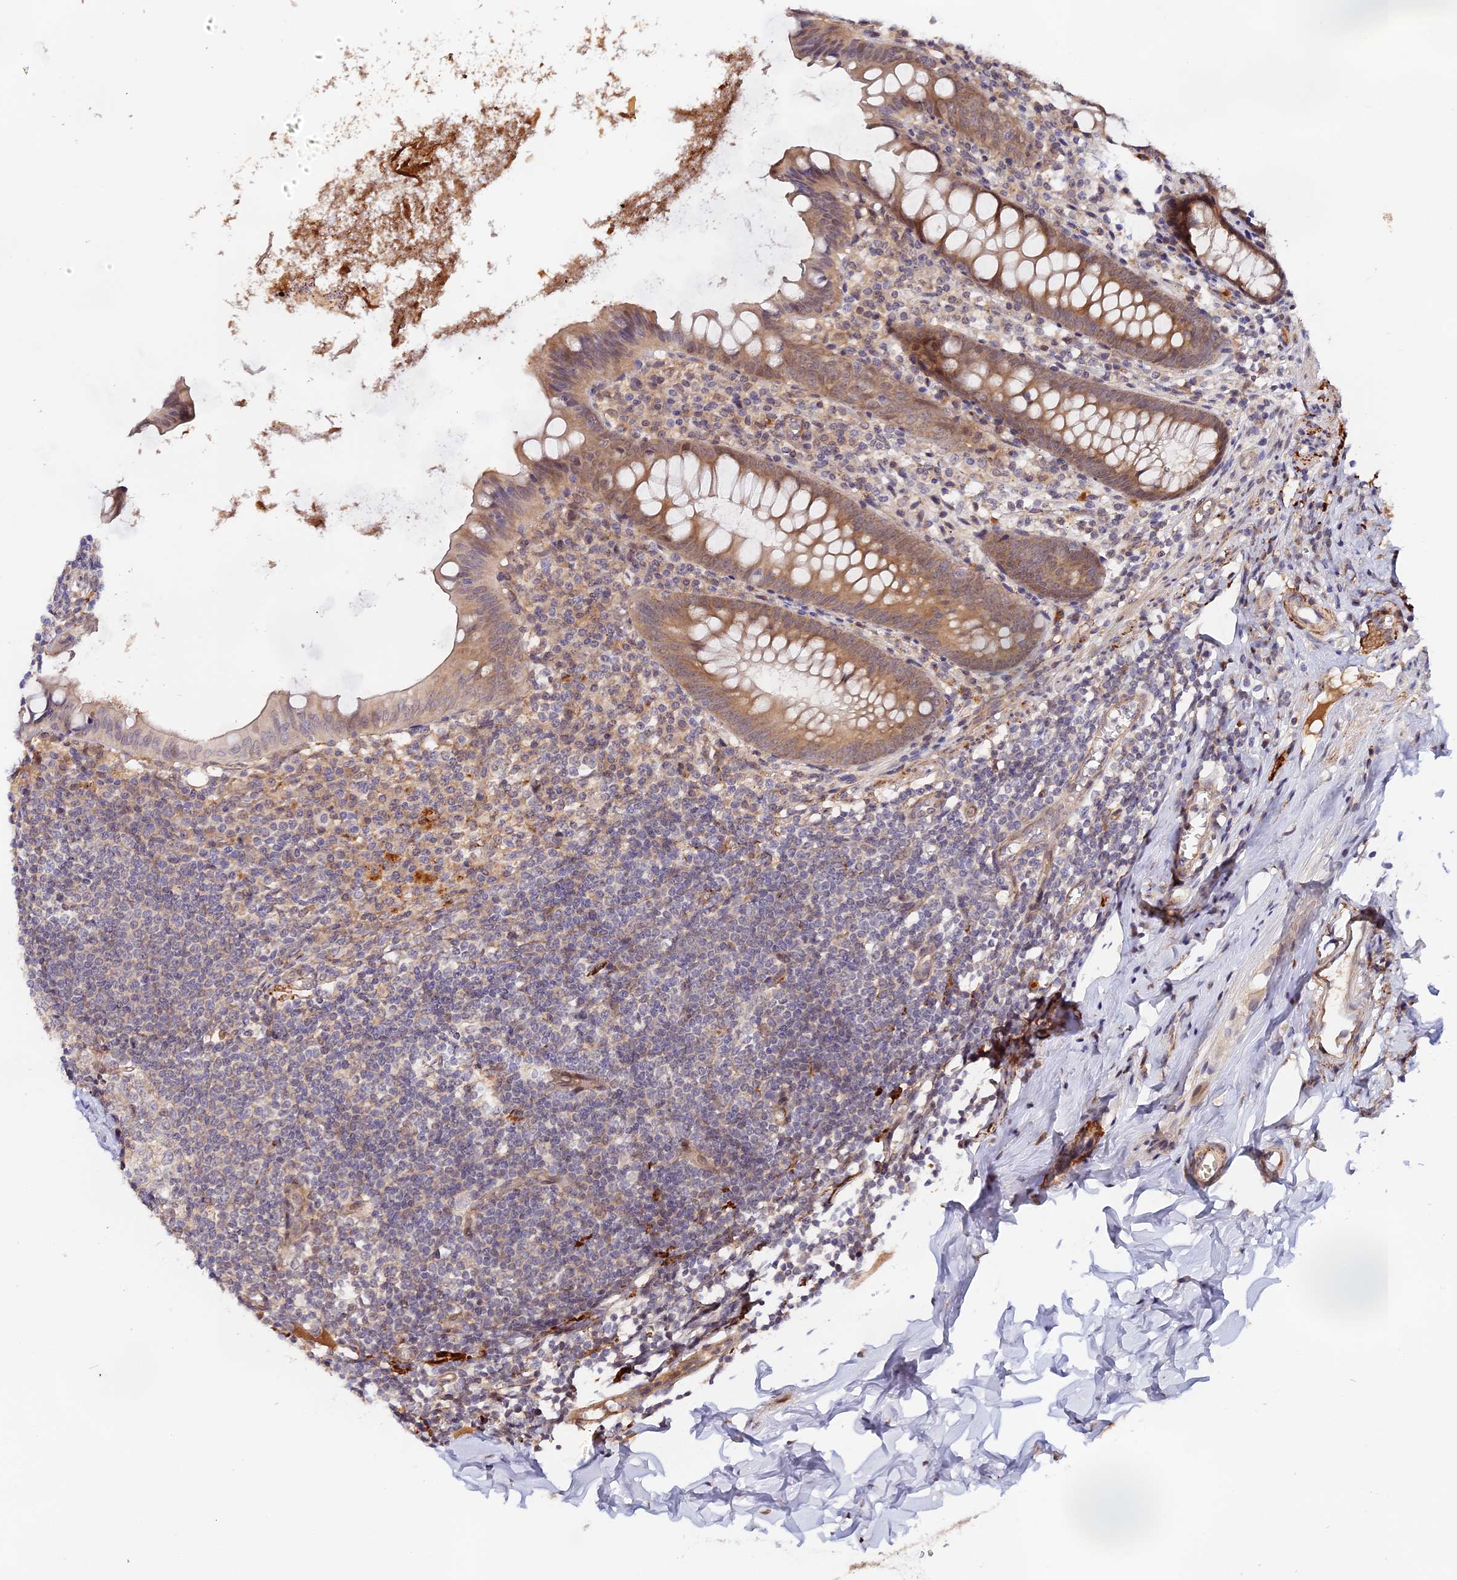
{"staining": {"intensity": "moderate", "quantity": ">75%", "location": "cytoplasmic/membranous,nuclear"}, "tissue": "appendix", "cell_type": "Glandular cells", "image_type": "normal", "snomed": [{"axis": "morphology", "description": "Normal tissue, NOS"}, {"axis": "topography", "description": "Appendix"}], "caption": "IHC (DAB) staining of normal appendix reveals moderate cytoplasmic/membranous,nuclear protein positivity in approximately >75% of glandular cells.", "gene": "IMPACT", "patient": {"sex": "female", "age": 51}}